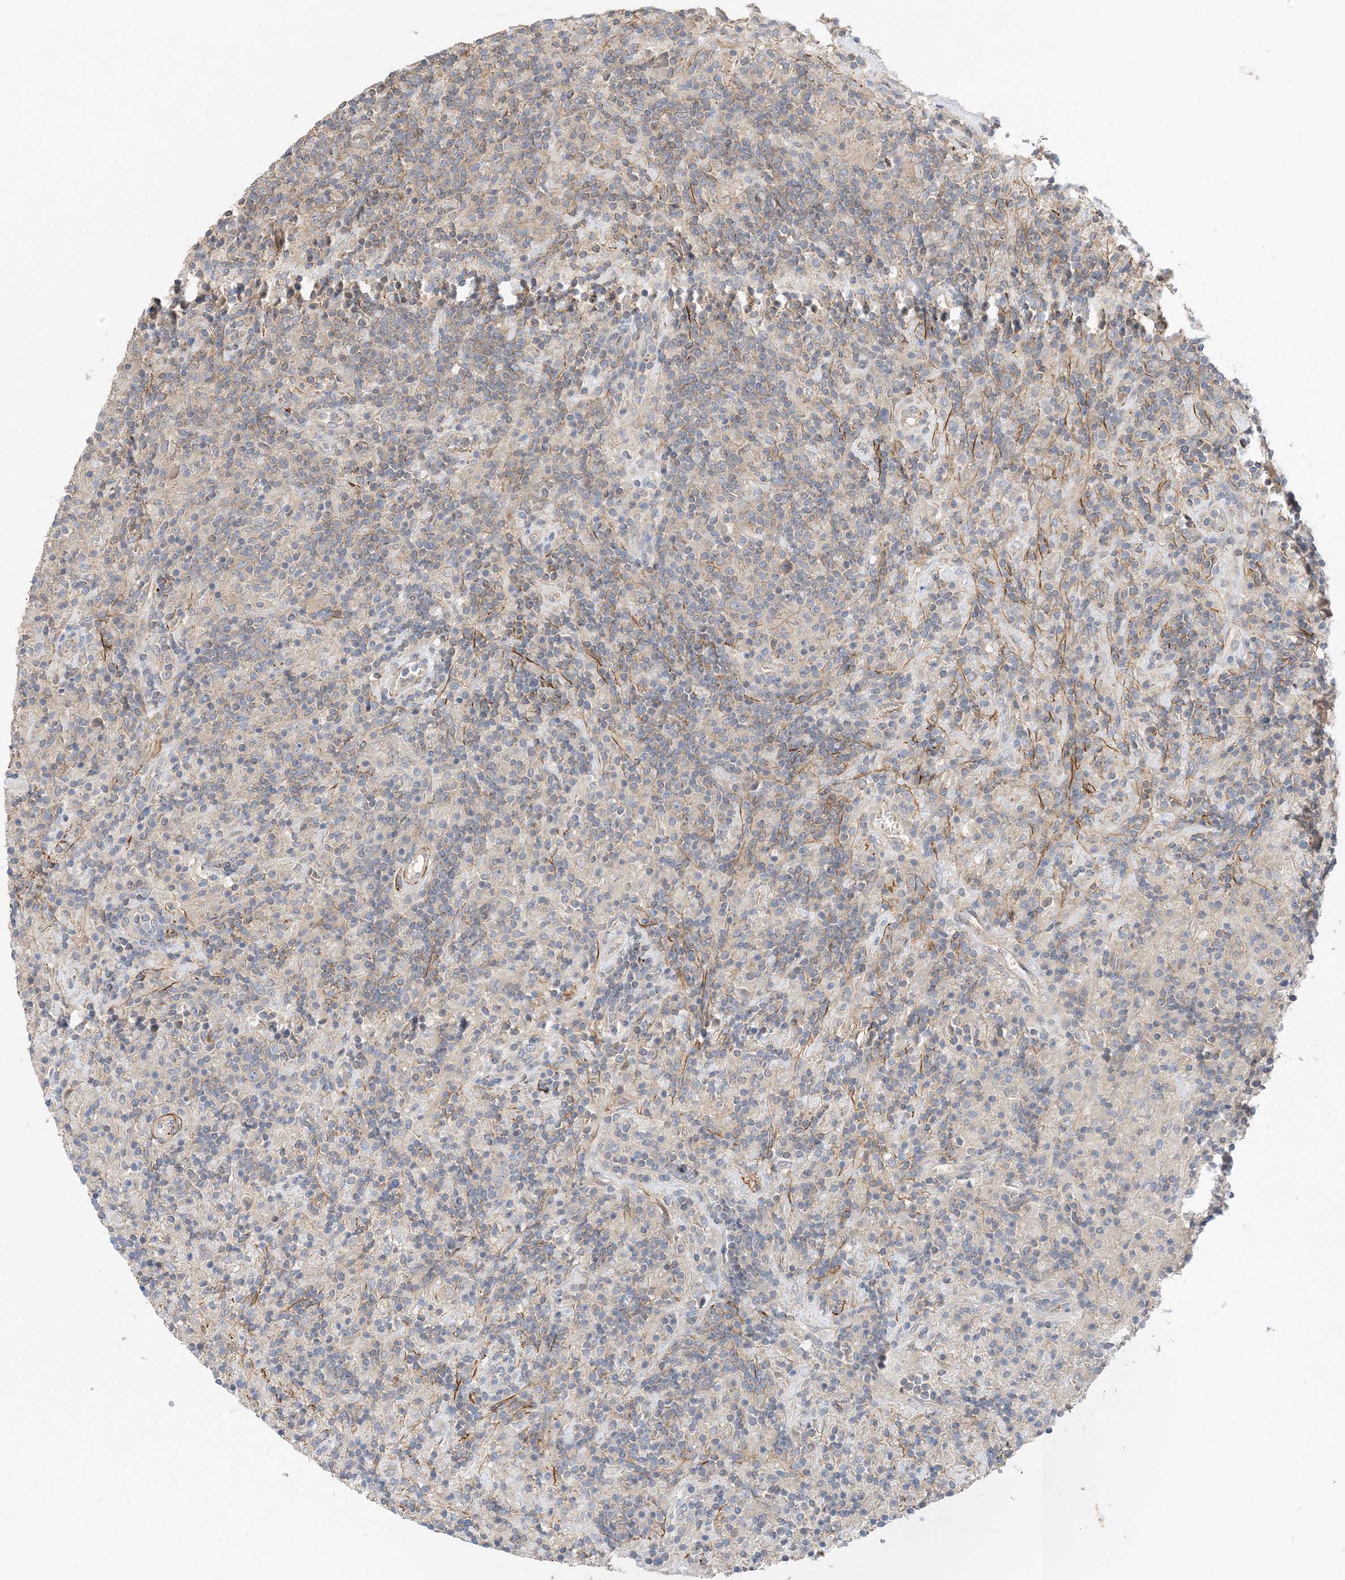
{"staining": {"intensity": "negative", "quantity": "none", "location": "none"}, "tissue": "lymphoma", "cell_type": "Tumor cells", "image_type": "cancer", "snomed": [{"axis": "morphology", "description": "Hodgkin's disease, NOS"}, {"axis": "topography", "description": "Lymph node"}], "caption": "Tumor cells show no significant staining in Hodgkin's disease.", "gene": "KIFBP", "patient": {"sex": "male", "age": 70}}